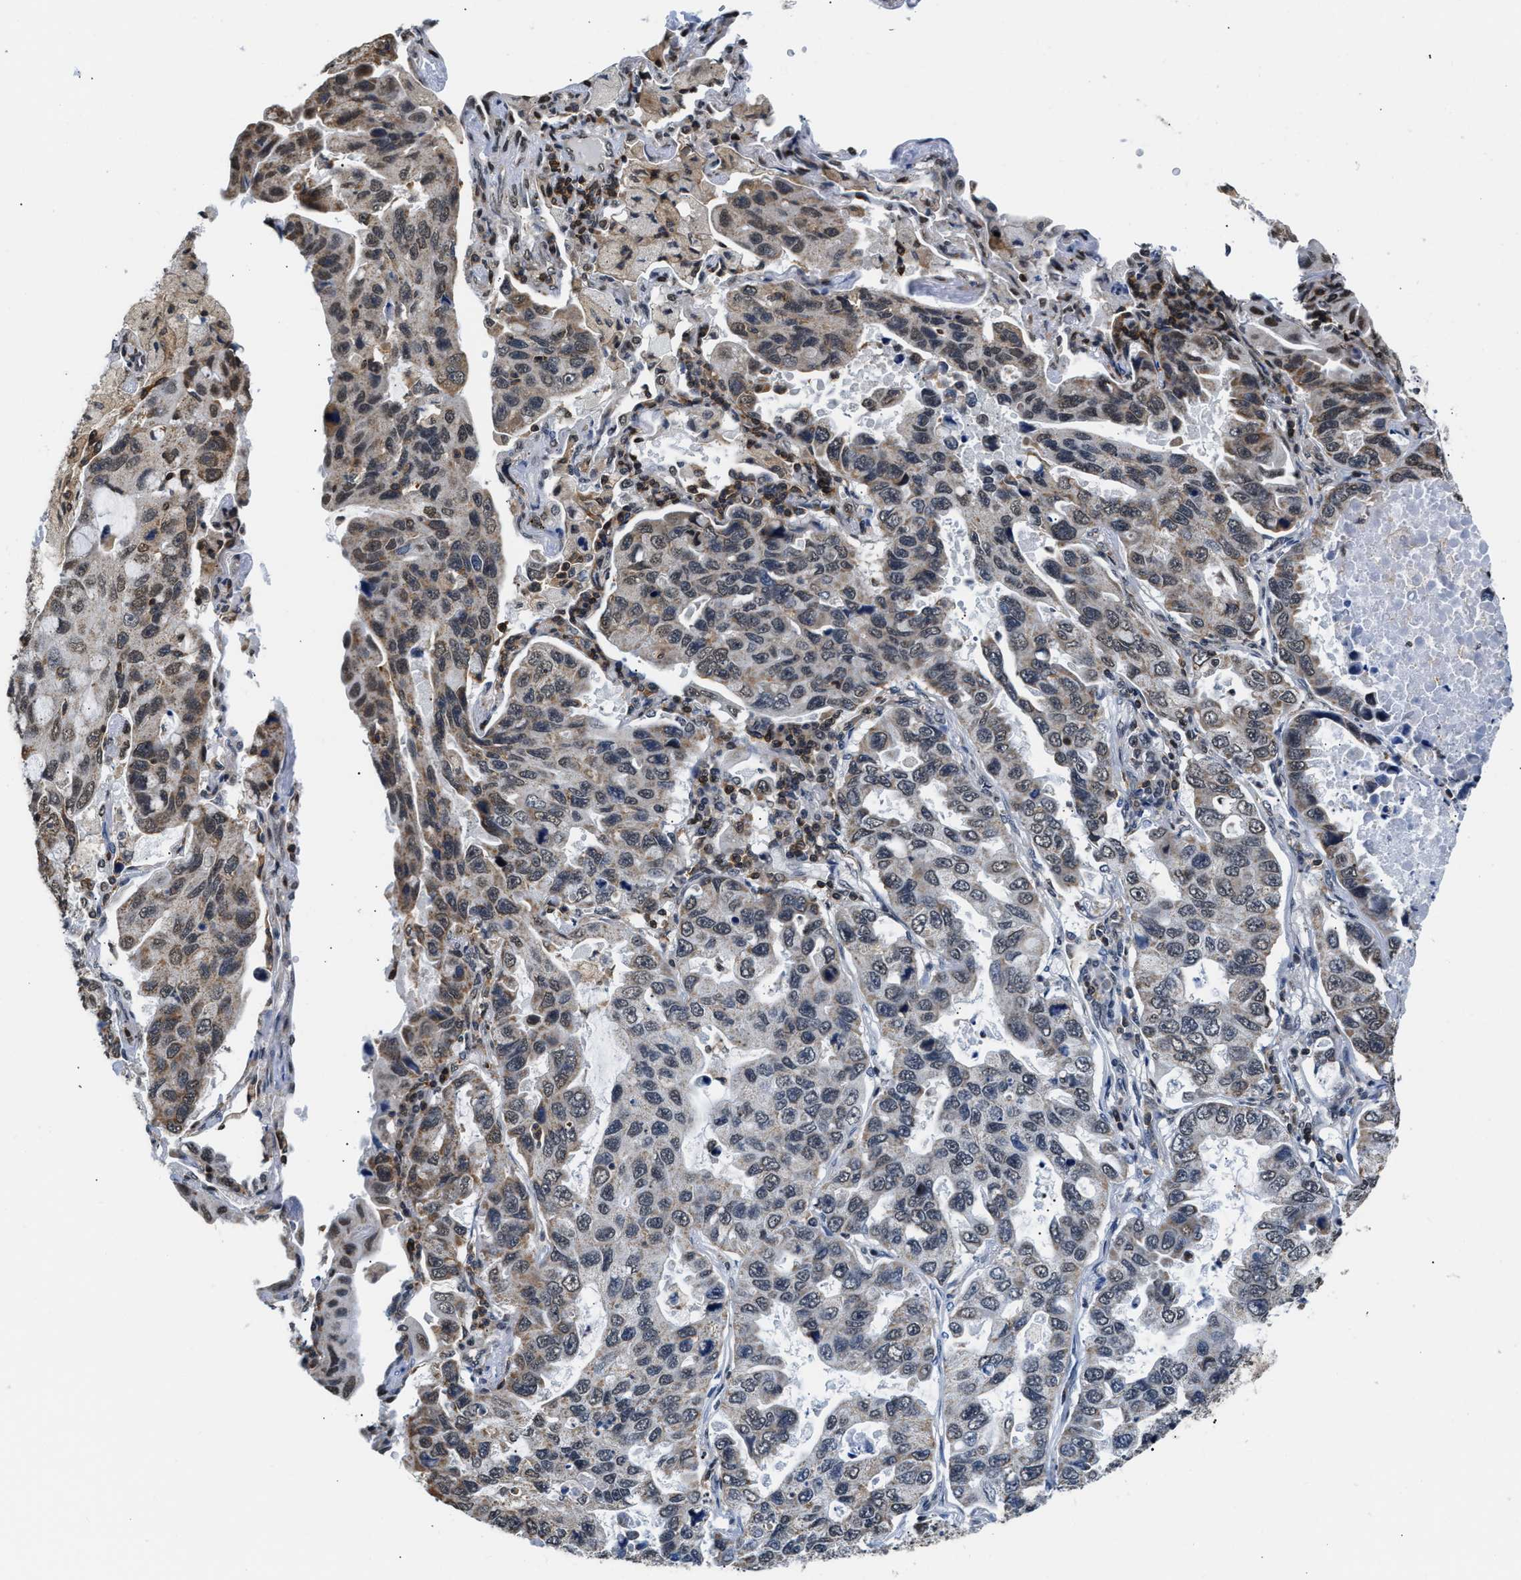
{"staining": {"intensity": "weak", "quantity": "25%-75%", "location": "cytoplasmic/membranous,nuclear"}, "tissue": "lung cancer", "cell_type": "Tumor cells", "image_type": "cancer", "snomed": [{"axis": "morphology", "description": "Adenocarcinoma, NOS"}, {"axis": "topography", "description": "Lung"}], "caption": "Immunohistochemical staining of human adenocarcinoma (lung) exhibits low levels of weak cytoplasmic/membranous and nuclear positivity in approximately 25%-75% of tumor cells.", "gene": "STK10", "patient": {"sex": "male", "age": 64}}